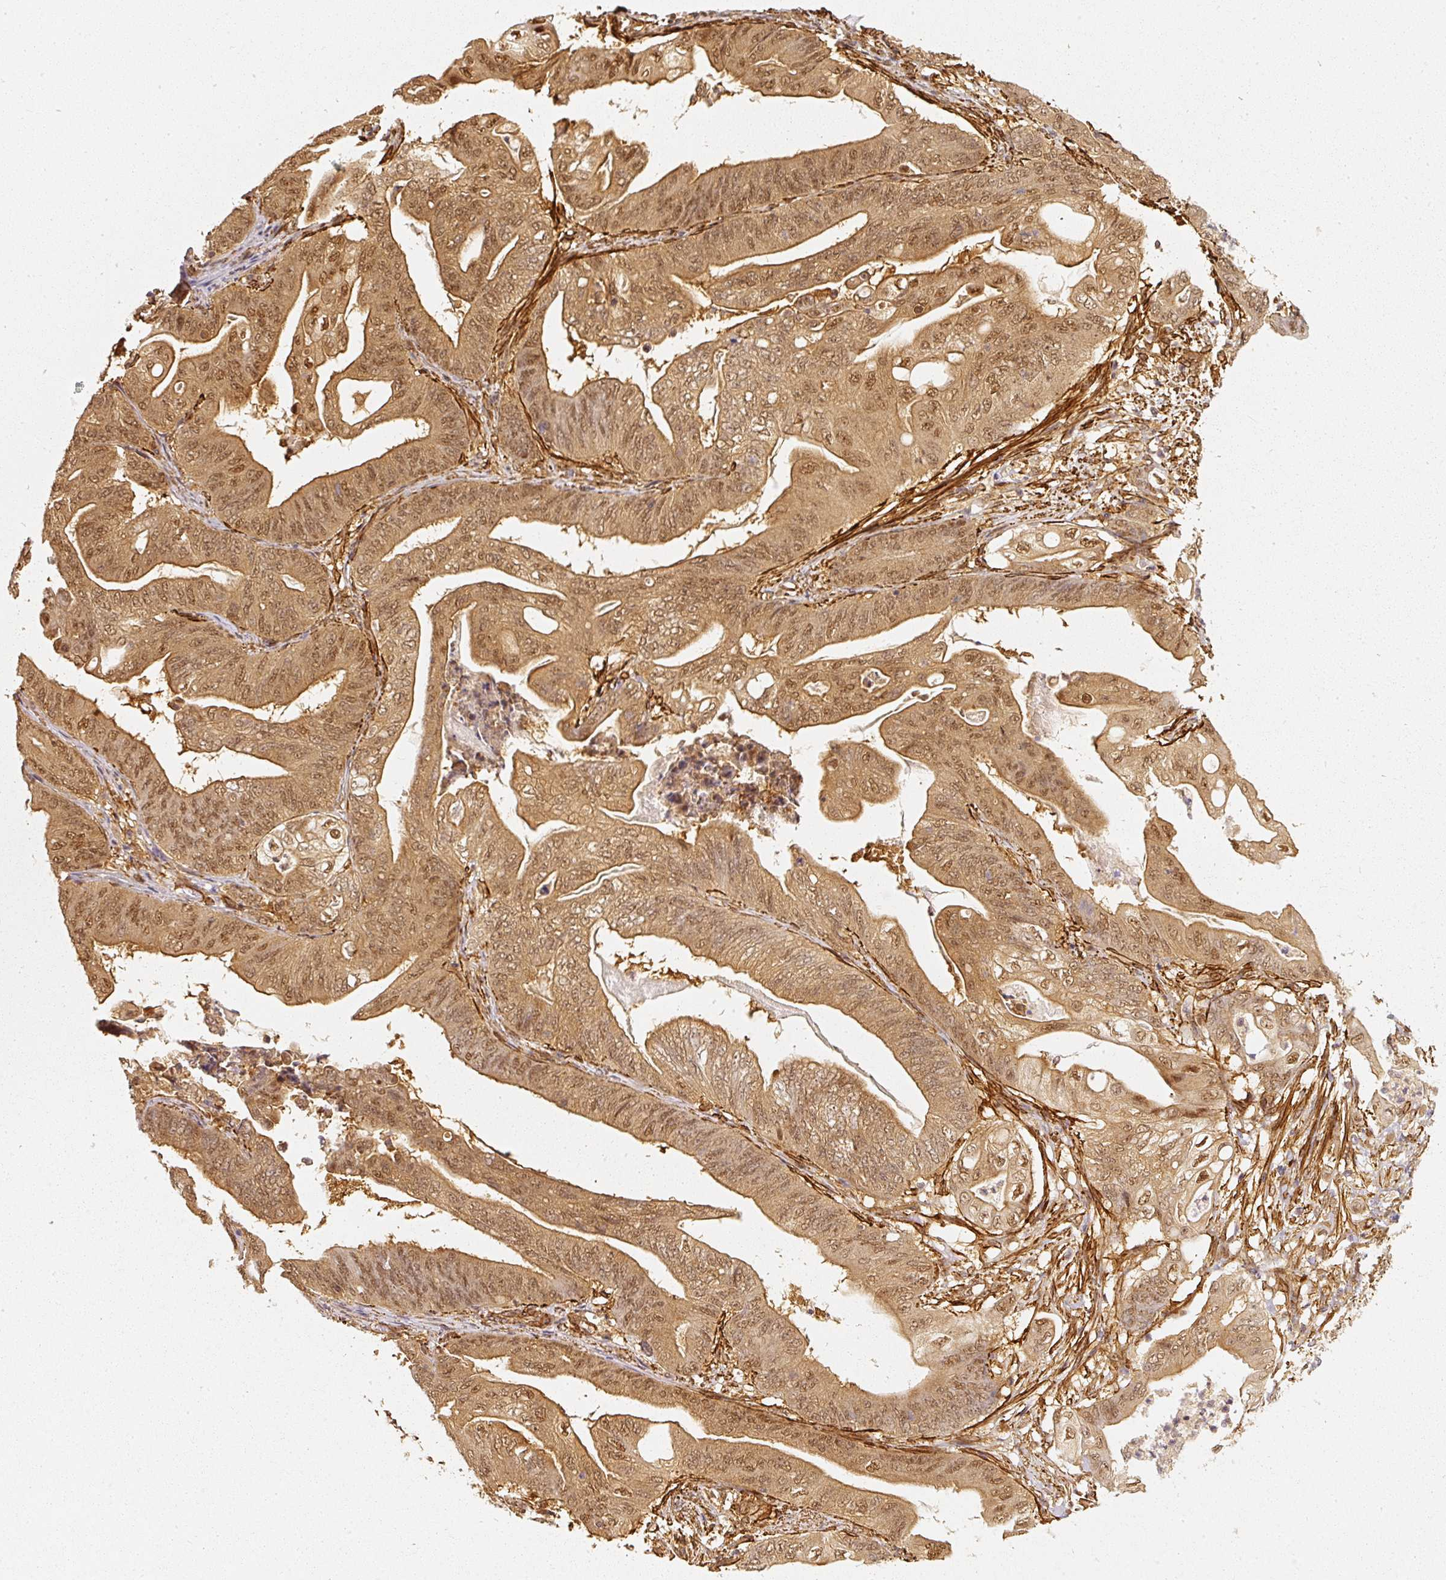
{"staining": {"intensity": "moderate", "quantity": ">75%", "location": "cytoplasmic/membranous,nuclear"}, "tissue": "stomach cancer", "cell_type": "Tumor cells", "image_type": "cancer", "snomed": [{"axis": "morphology", "description": "Adenocarcinoma, NOS"}, {"axis": "topography", "description": "Stomach"}], "caption": "Immunohistochemistry of adenocarcinoma (stomach) exhibits medium levels of moderate cytoplasmic/membranous and nuclear staining in about >75% of tumor cells. The protein of interest is stained brown, and the nuclei are stained in blue (DAB (3,3'-diaminobenzidine) IHC with brightfield microscopy, high magnification).", "gene": "PSMD1", "patient": {"sex": "female", "age": 73}}